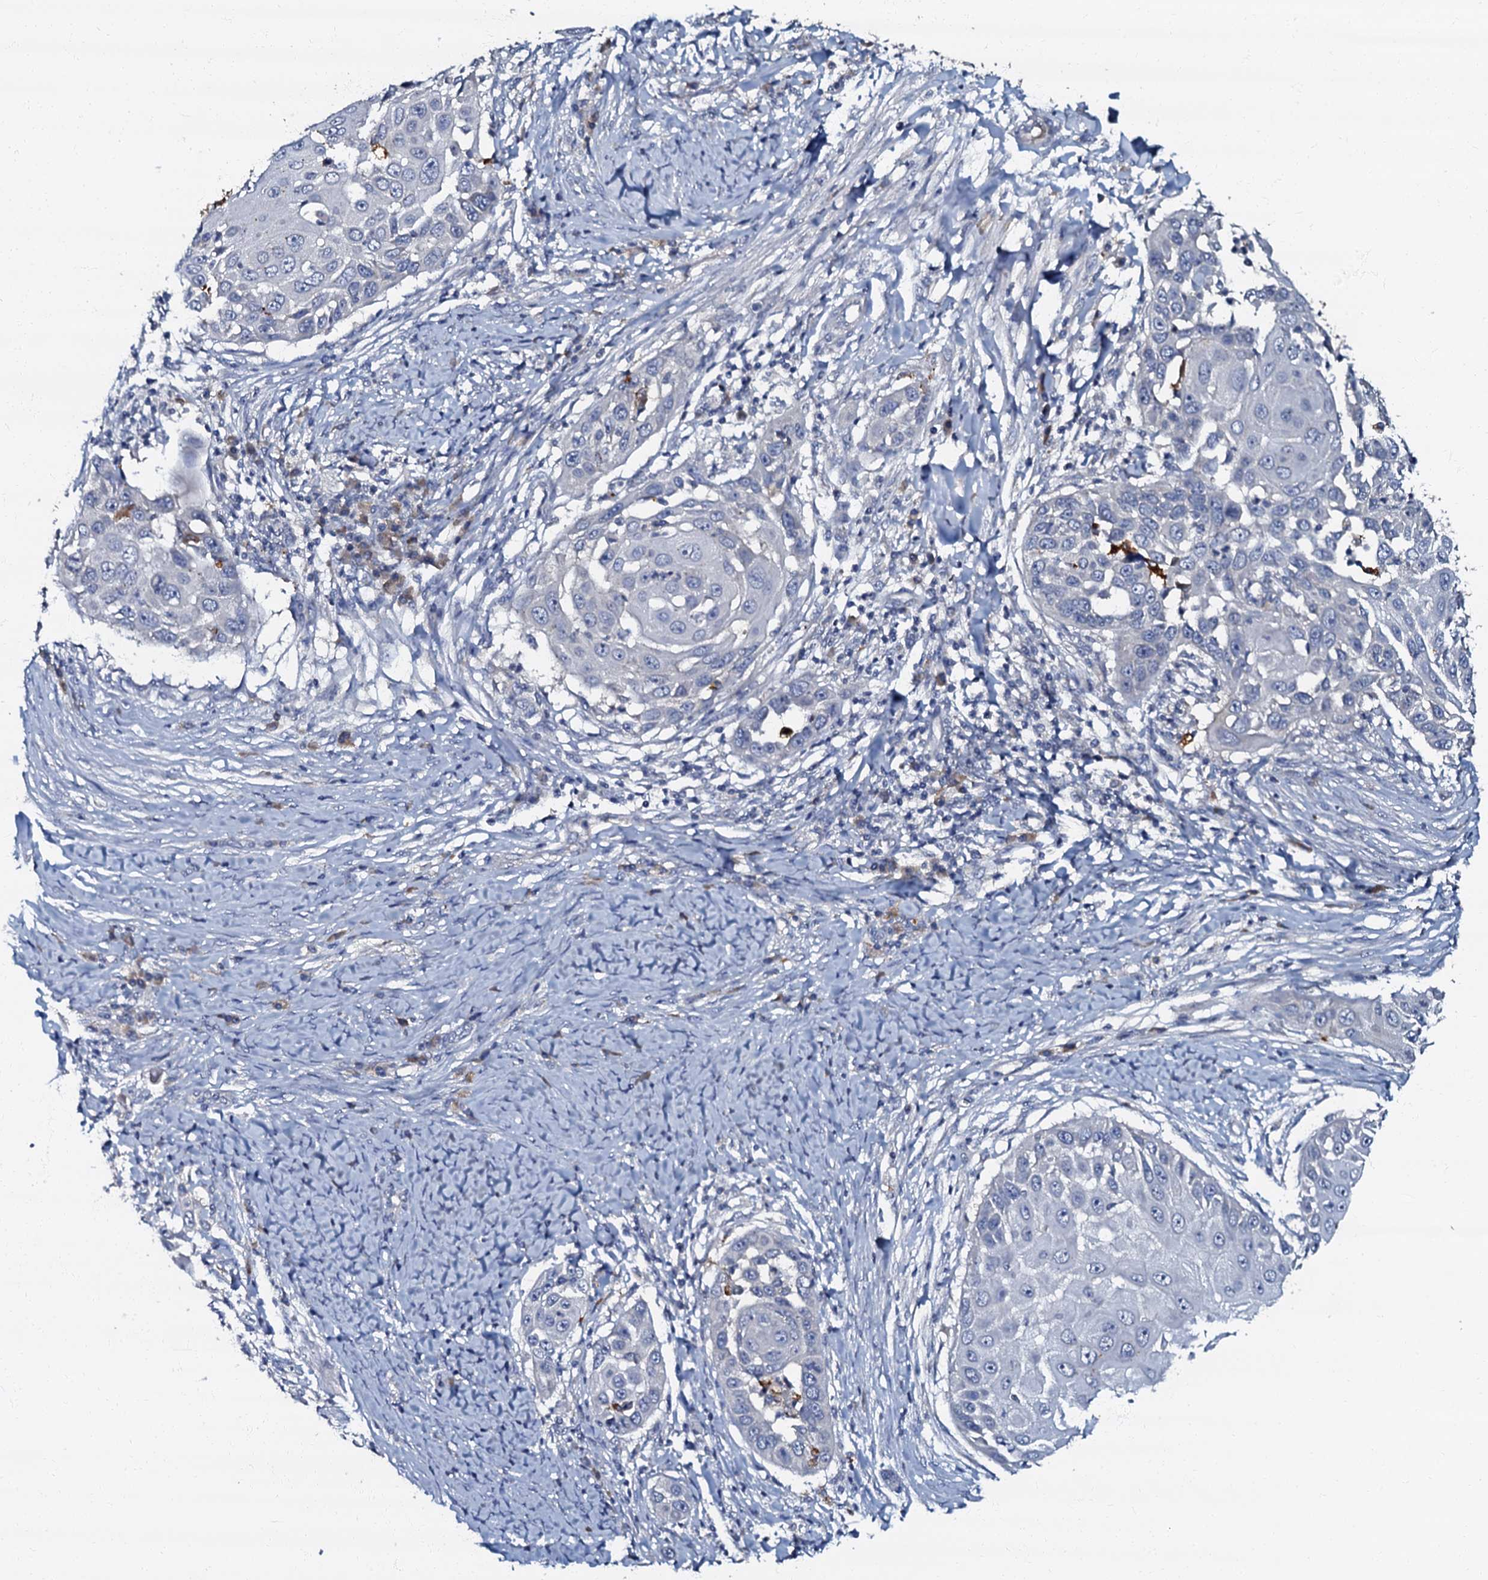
{"staining": {"intensity": "negative", "quantity": "none", "location": "none"}, "tissue": "skin cancer", "cell_type": "Tumor cells", "image_type": "cancer", "snomed": [{"axis": "morphology", "description": "Squamous cell carcinoma, NOS"}, {"axis": "topography", "description": "Skin"}], "caption": "The immunohistochemistry micrograph has no significant staining in tumor cells of squamous cell carcinoma (skin) tissue. The staining was performed using DAB to visualize the protein expression in brown, while the nuclei were stained in blue with hematoxylin (Magnification: 20x).", "gene": "OLAH", "patient": {"sex": "female", "age": 44}}